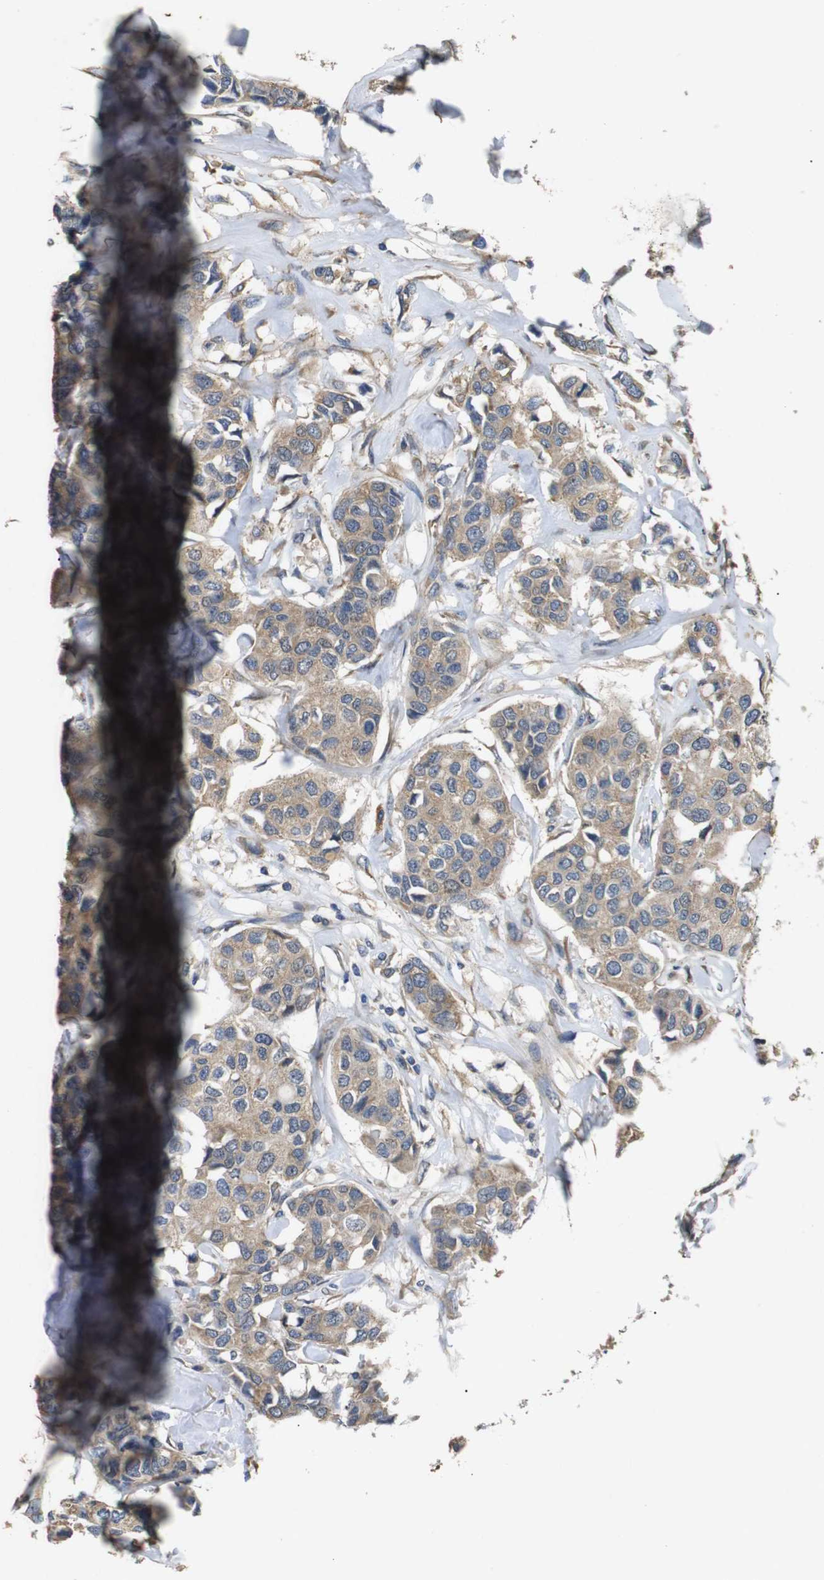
{"staining": {"intensity": "weak", "quantity": ">75%", "location": "cytoplasmic/membranous"}, "tissue": "breast cancer", "cell_type": "Tumor cells", "image_type": "cancer", "snomed": [{"axis": "morphology", "description": "Duct carcinoma"}, {"axis": "topography", "description": "Breast"}], "caption": "A low amount of weak cytoplasmic/membranous positivity is present in about >75% of tumor cells in breast cancer (infiltrating ductal carcinoma) tissue. (DAB IHC, brown staining for protein, blue staining for nuclei).", "gene": "BNIP3", "patient": {"sex": "female", "age": 80}}